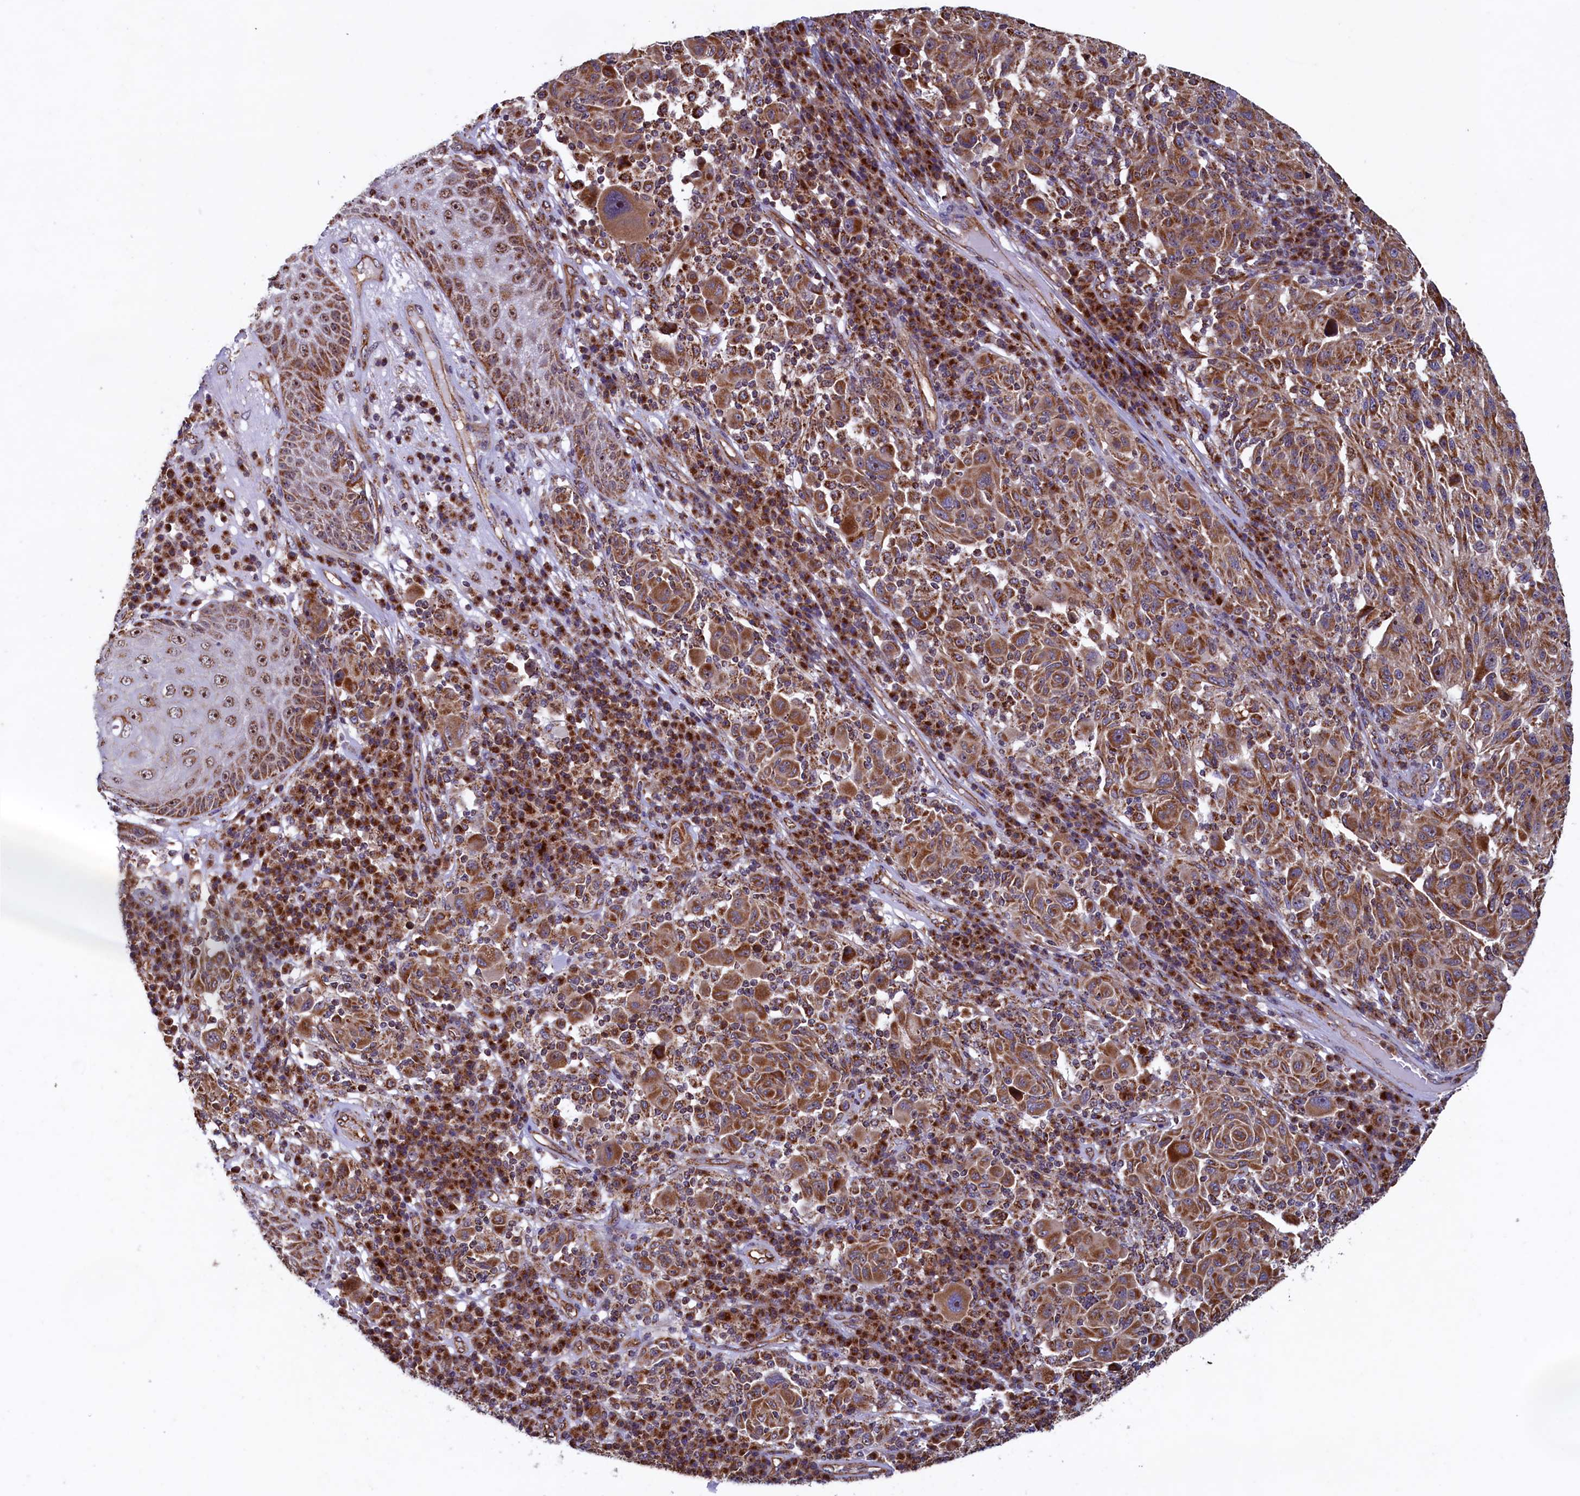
{"staining": {"intensity": "moderate", "quantity": ">75%", "location": "cytoplasmic/membranous"}, "tissue": "melanoma", "cell_type": "Tumor cells", "image_type": "cancer", "snomed": [{"axis": "morphology", "description": "Malignant melanoma, NOS"}, {"axis": "topography", "description": "Skin"}], "caption": "Moderate cytoplasmic/membranous positivity is present in about >75% of tumor cells in malignant melanoma.", "gene": "UBE3B", "patient": {"sex": "male", "age": 53}}